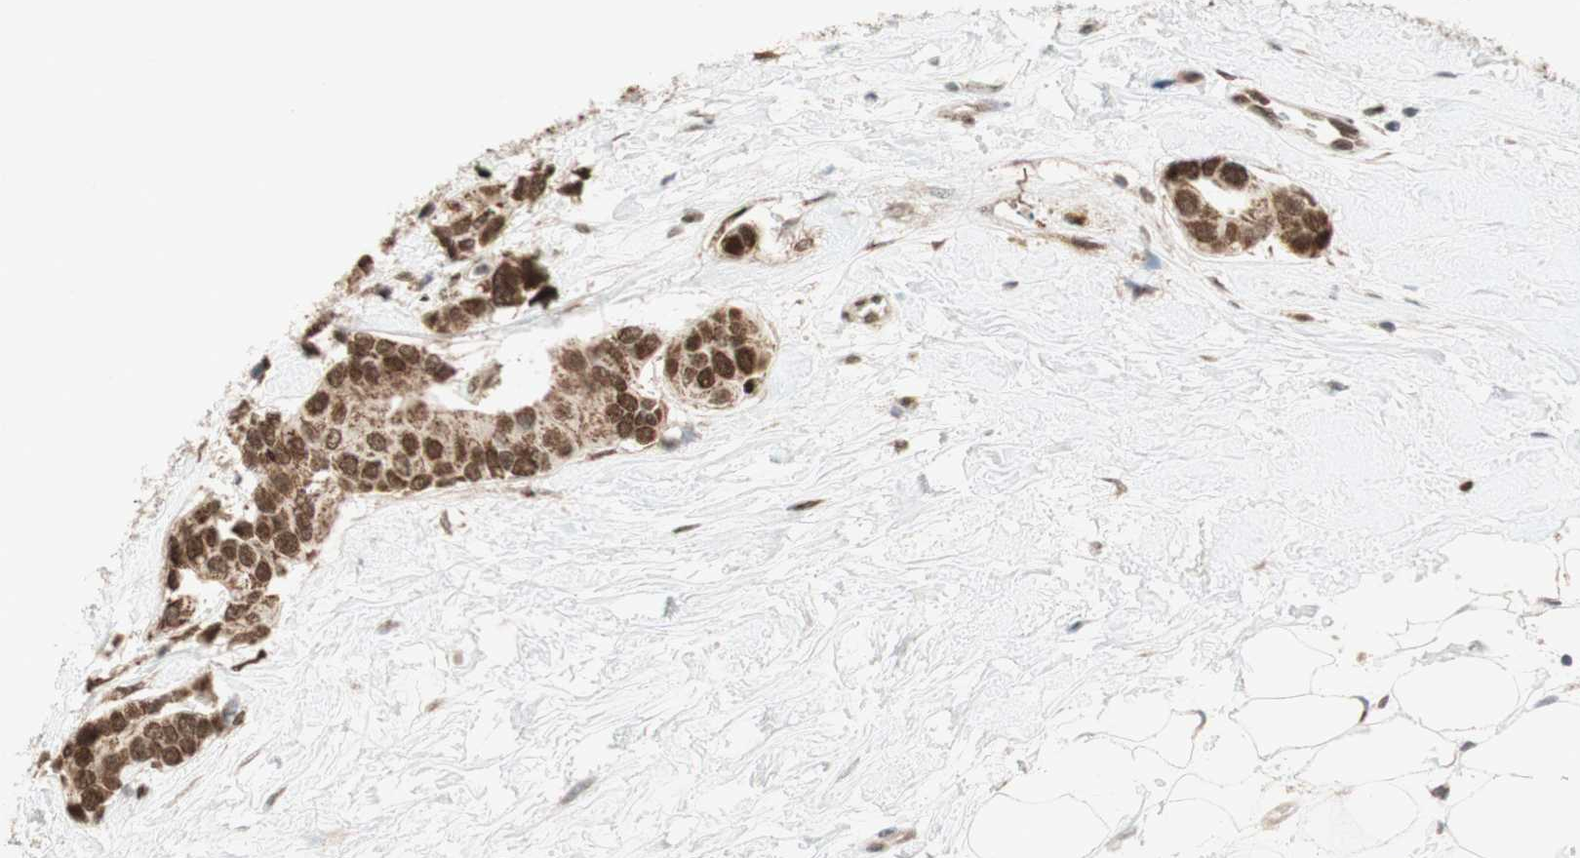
{"staining": {"intensity": "moderate", "quantity": ">75%", "location": "cytoplasmic/membranous,nuclear"}, "tissue": "breast cancer", "cell_type": "Tumor cells", "image_type": "cancer", "snomed": [{"axis": "morphology", "description": "Normal tissue, NOS"}, {"axis": "morphology", "description": "Duct carcinoma"}, {"axis": "topography", "description": "Breast"}], "caption": "The immunohistochemical stain shows moderate cytoplasmic/membranous and nuclear positivity in tumor cells of intraductal carcinoma (breast) tissue. (DAB (3,3'-diaminobenzidine) IHC with brightfield microscopy, high magnification).", "gene": "DNMT3A", "patient": {"sex": "female", "age": 39}}